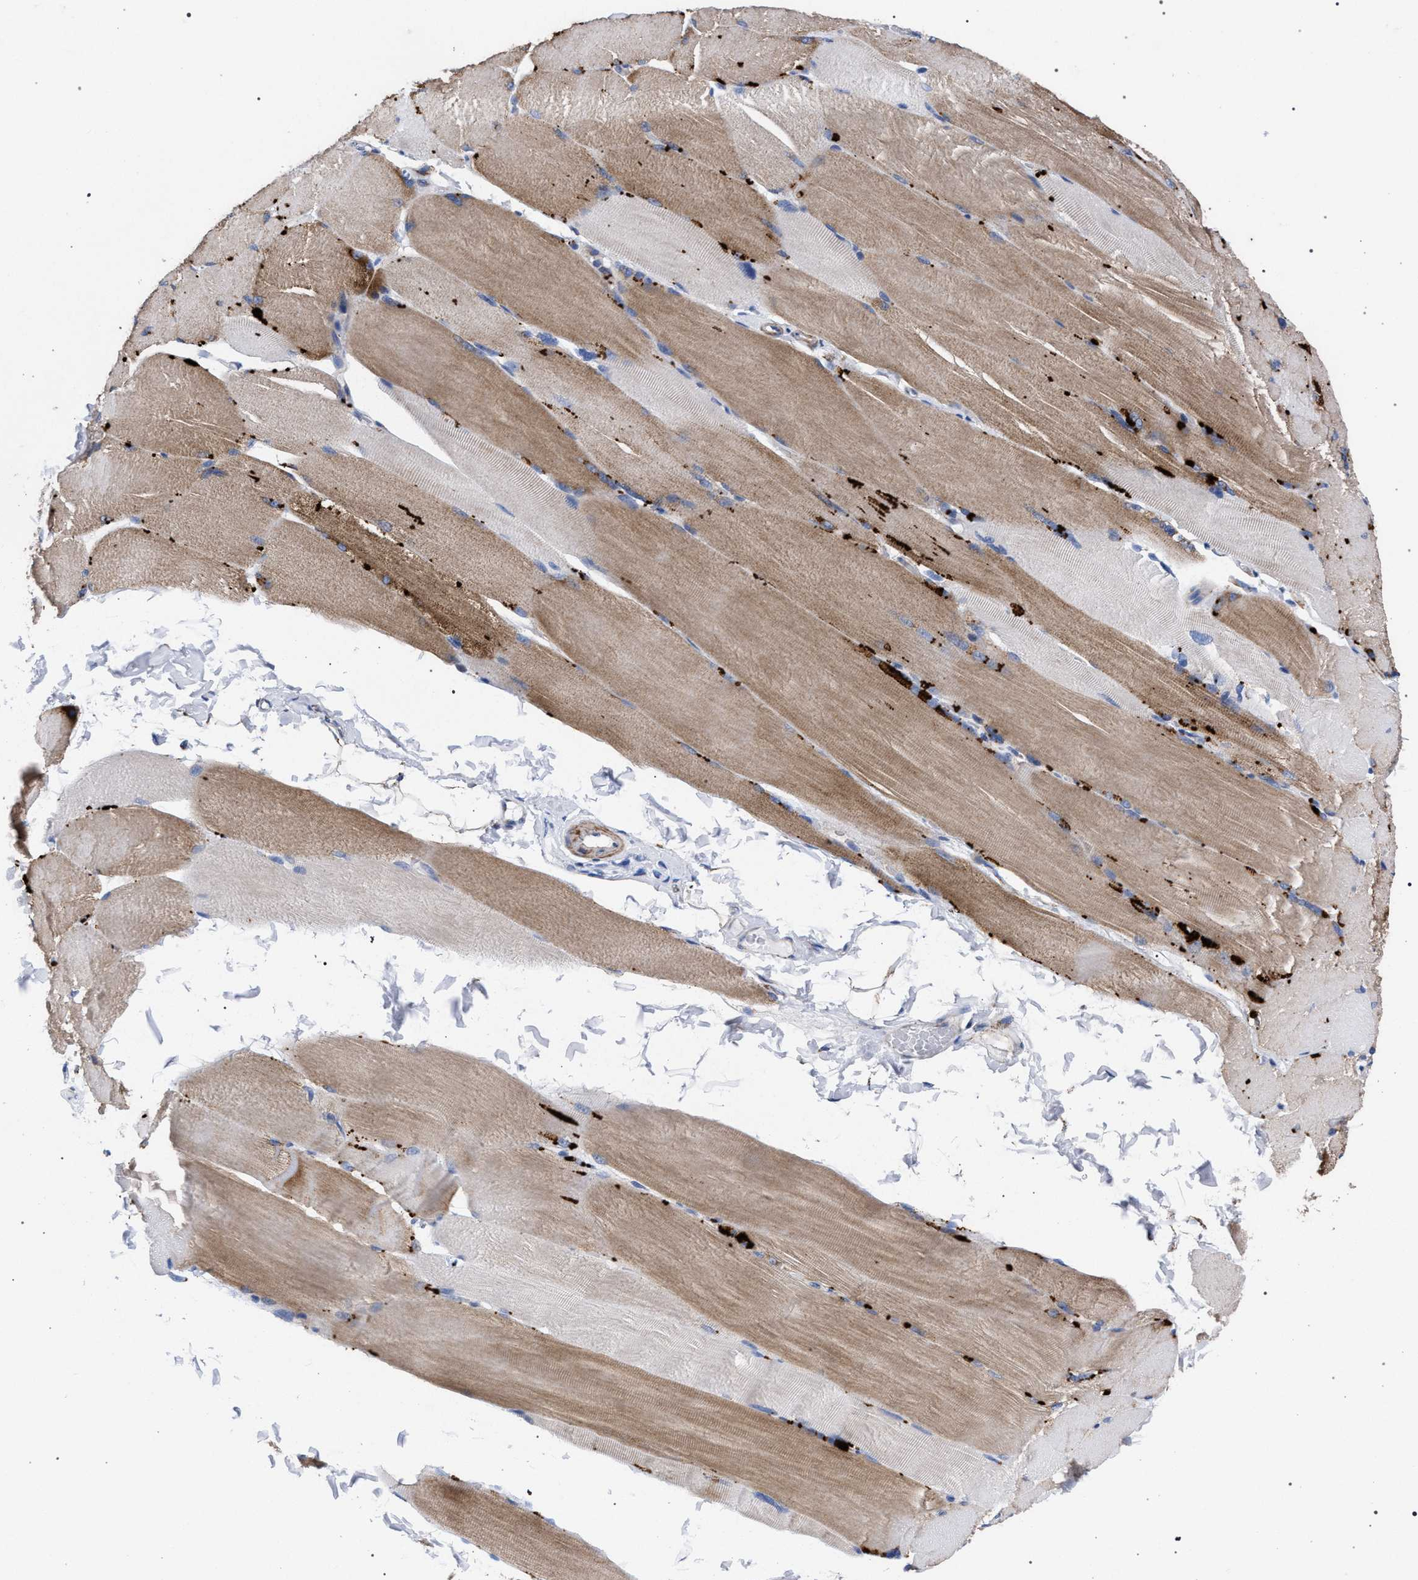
{"staining": {"intensity": "moderate", "quantity": "25%-75%", "location": "cytoplasmic/membranous"}, "tissue": "skeletal muscle", "cell_type": "Myocytes", "image_type": "normal", "snomed": [{"axis": "morphology", "description": "Normal tissue, NOS"}, {"axis": "topography", "description": "Skin"}, {"axis": "topography", "description": "Skeletal muscle"}], "caption": "Immunohistochemistry (IHC) image of unremarkable skeletal muscle stained for a protein (brown), which shows medium levels of moderate cytoplasmic/membranous positivity in approximately 25%-75% of myocytes.", "gene": "ACADS", "patient": {"sex": "male", "age": 83}}